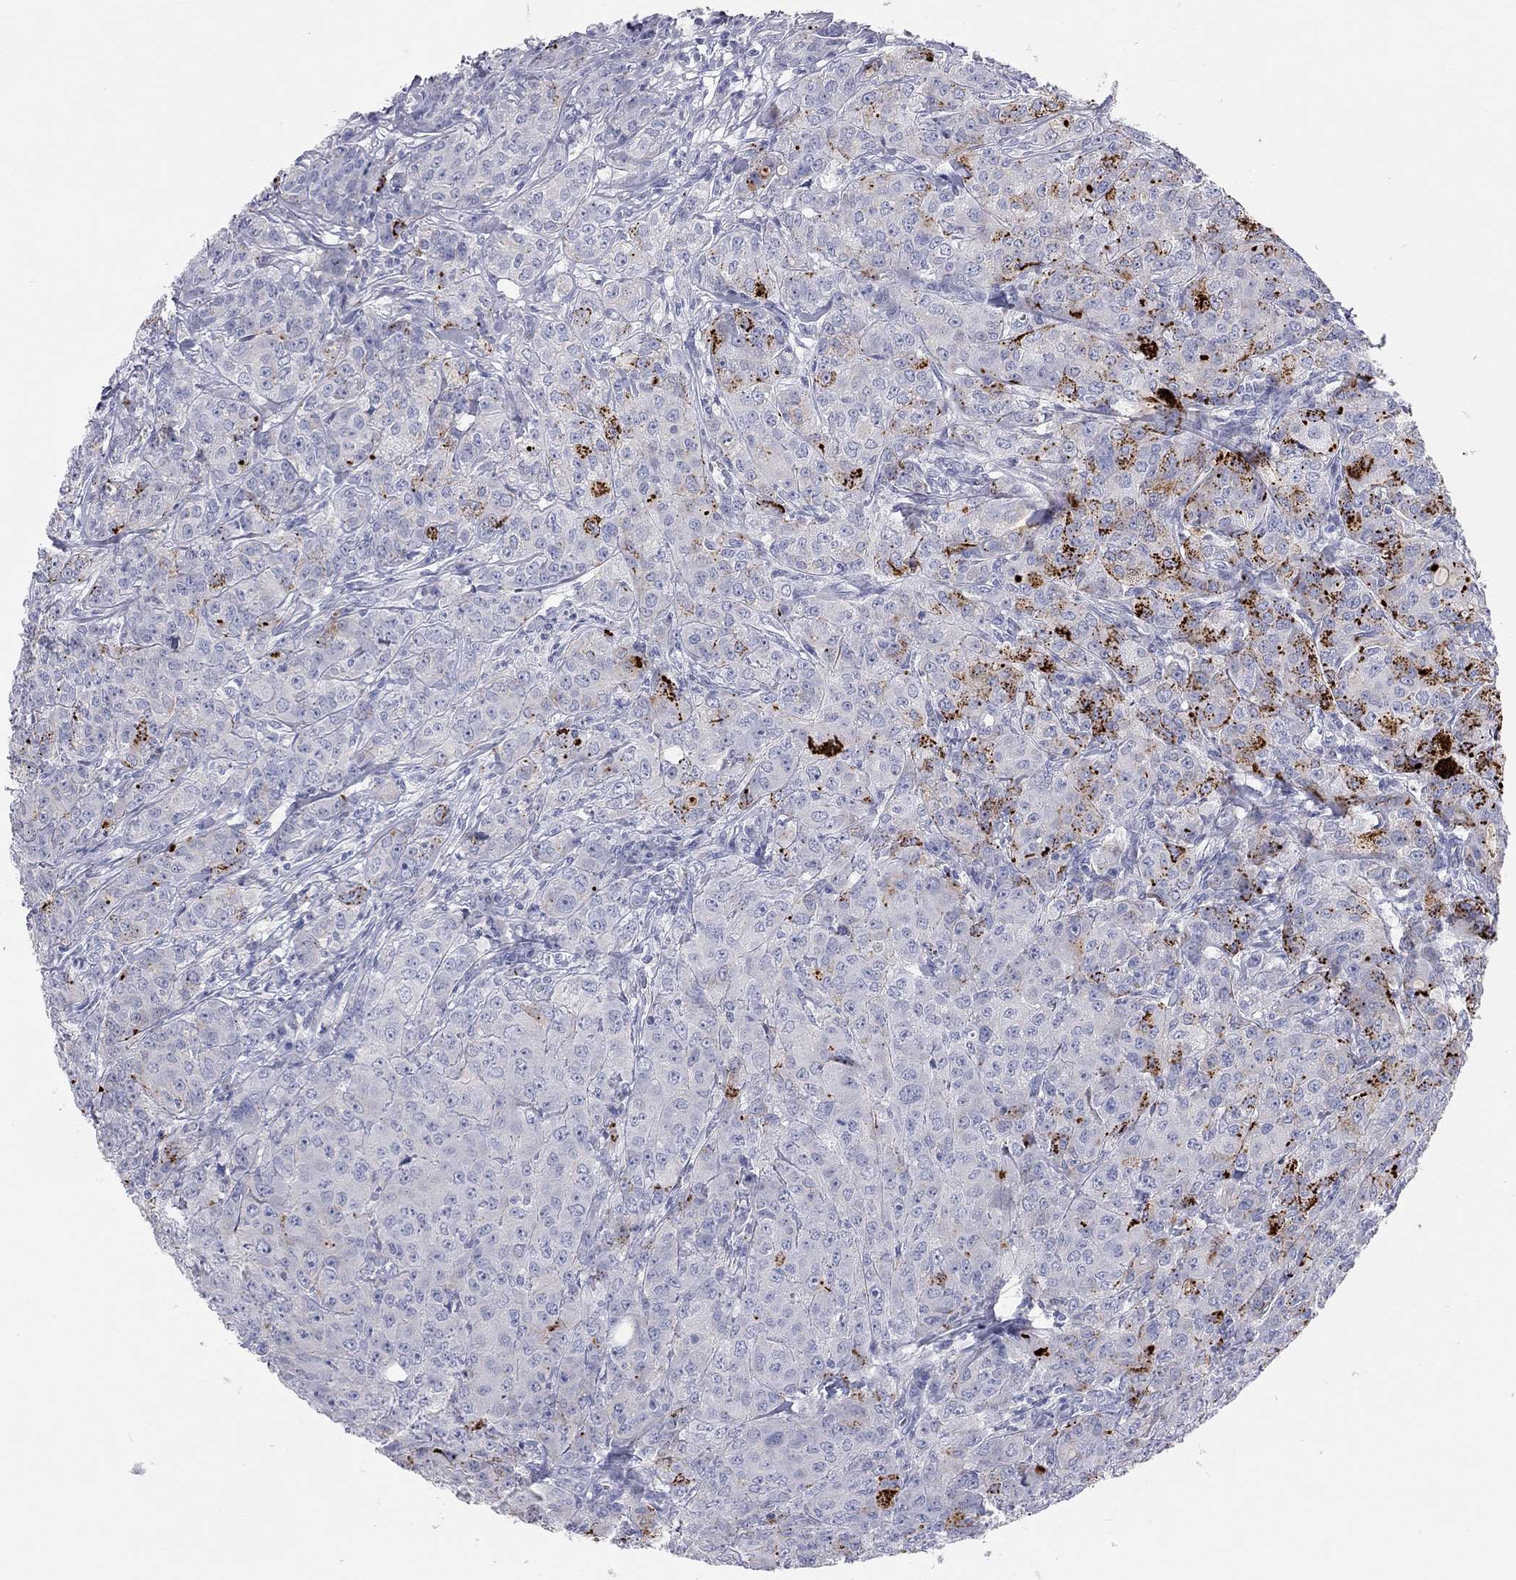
{"staining": {"intensity": "negative", "quantity": "none", "location": "none"}, "tissue": "breast cancer", "cell_type": "Tumor cells", "image_type": "cancer", "snomed": [{"axis": "morphology", "description": "Duct carcinoma"}, {"axis": "topography", "description": "Breast"}], "caption": "Immunohistochemical staining of invasive ductal carcinoma (breast) displays no significant staining in tumor cells.", "gene": "ST7L", "patient": {"sex": "female", "age": 43}}